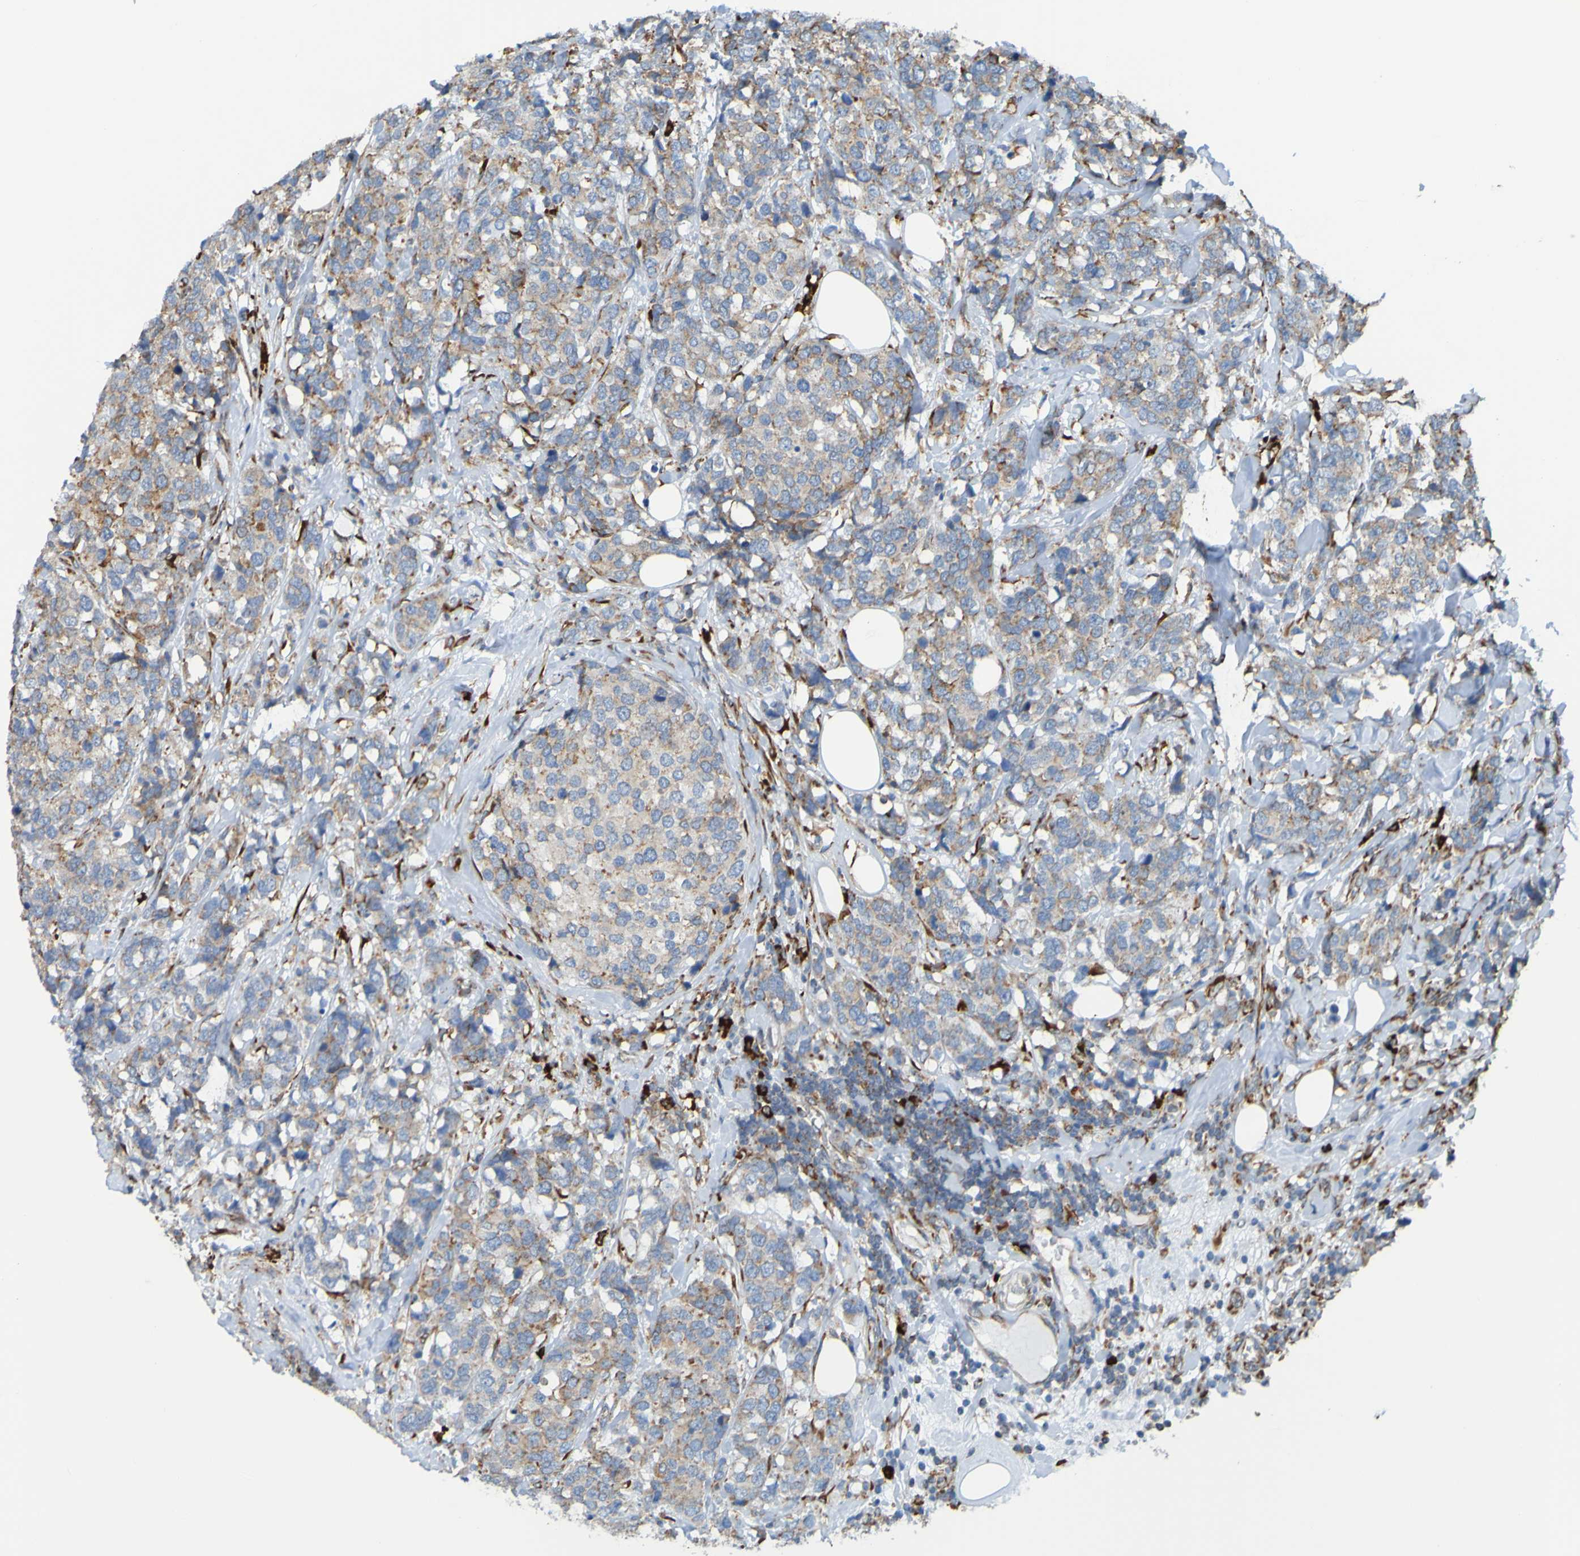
{"staining": {"intensity": "weak", "quantity": "25%-75%", "location": "cytoplasmic/membranous"}, "tissue": "breast cancer", "cell_type": "Tumor cells", "image_type": "cancer", "snomed": [{"axis": "morphology", "description": "Duct carcinoma"}, {"axis": "topography", "description": "Breast"}], "caption": "Brown immunohistochemical staining in human breast cancer shows weak cytoplasmic/membranous staining in approximately 25%-75% of tumor cells.", "gene": "SSR1", "patient": {"sex": "female", "age": 68}}